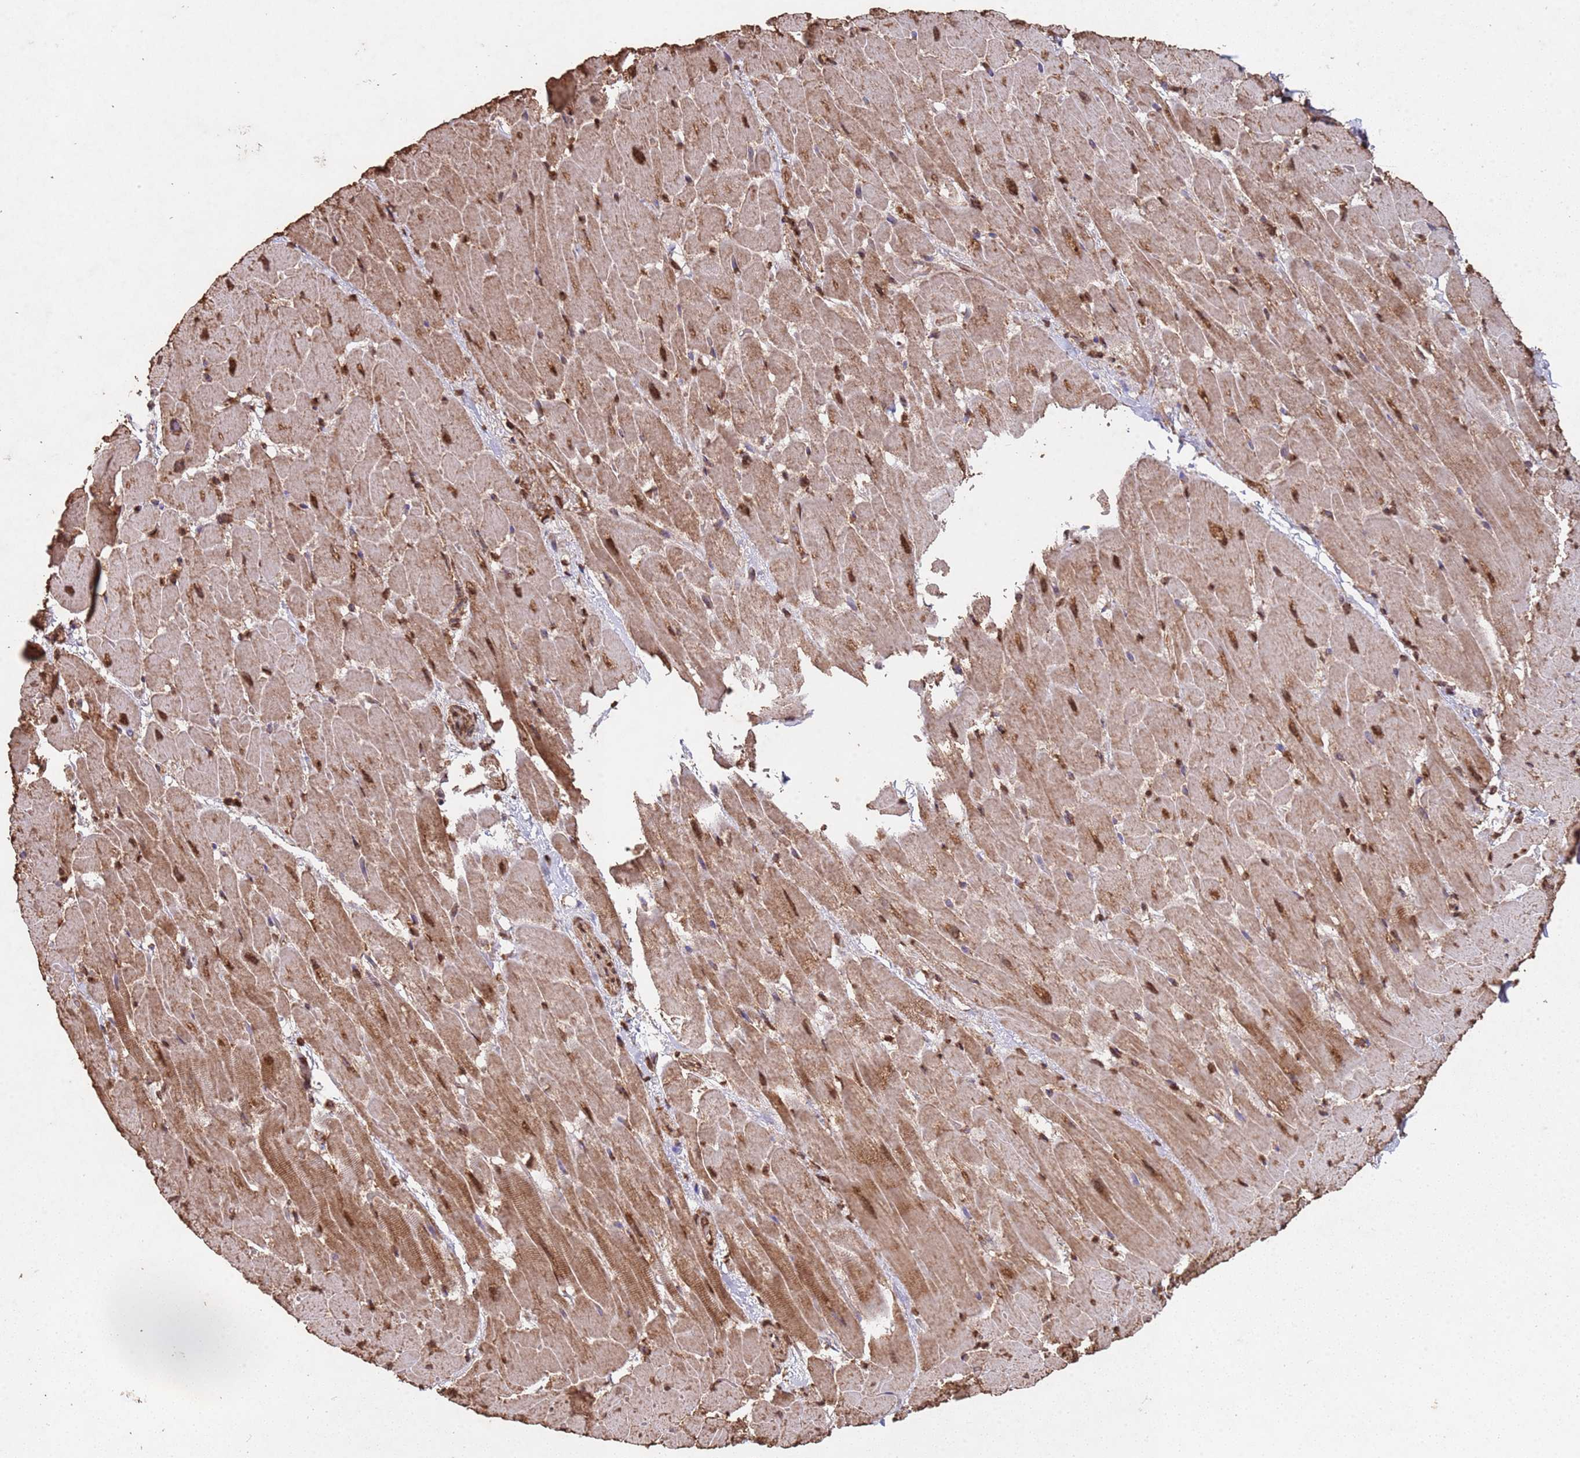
{"staining": {"intensity": "strong", "quantity": ">75%", "location": "cytoplasmic/membranous,nuclear"}, "tissue": "heart muscle", "cell_type": "Cardiomyocytes", "image_type": "normal", "snomed": [{"axis": "morphology", "description": "Normal tissue, NOS"}, {"axis": "topography", "description": "Heart"}], "caption": "Immunohistochemistry photomicrograph of normal human heart muscle stained for a protein (brown), which exhibits high levels of strong cytoplasmic/membranous,nuclear expression in about >75% of cardiomyocytes.", "gene": "HDAC10", "patient": {"sex": "male", "age": 37}}